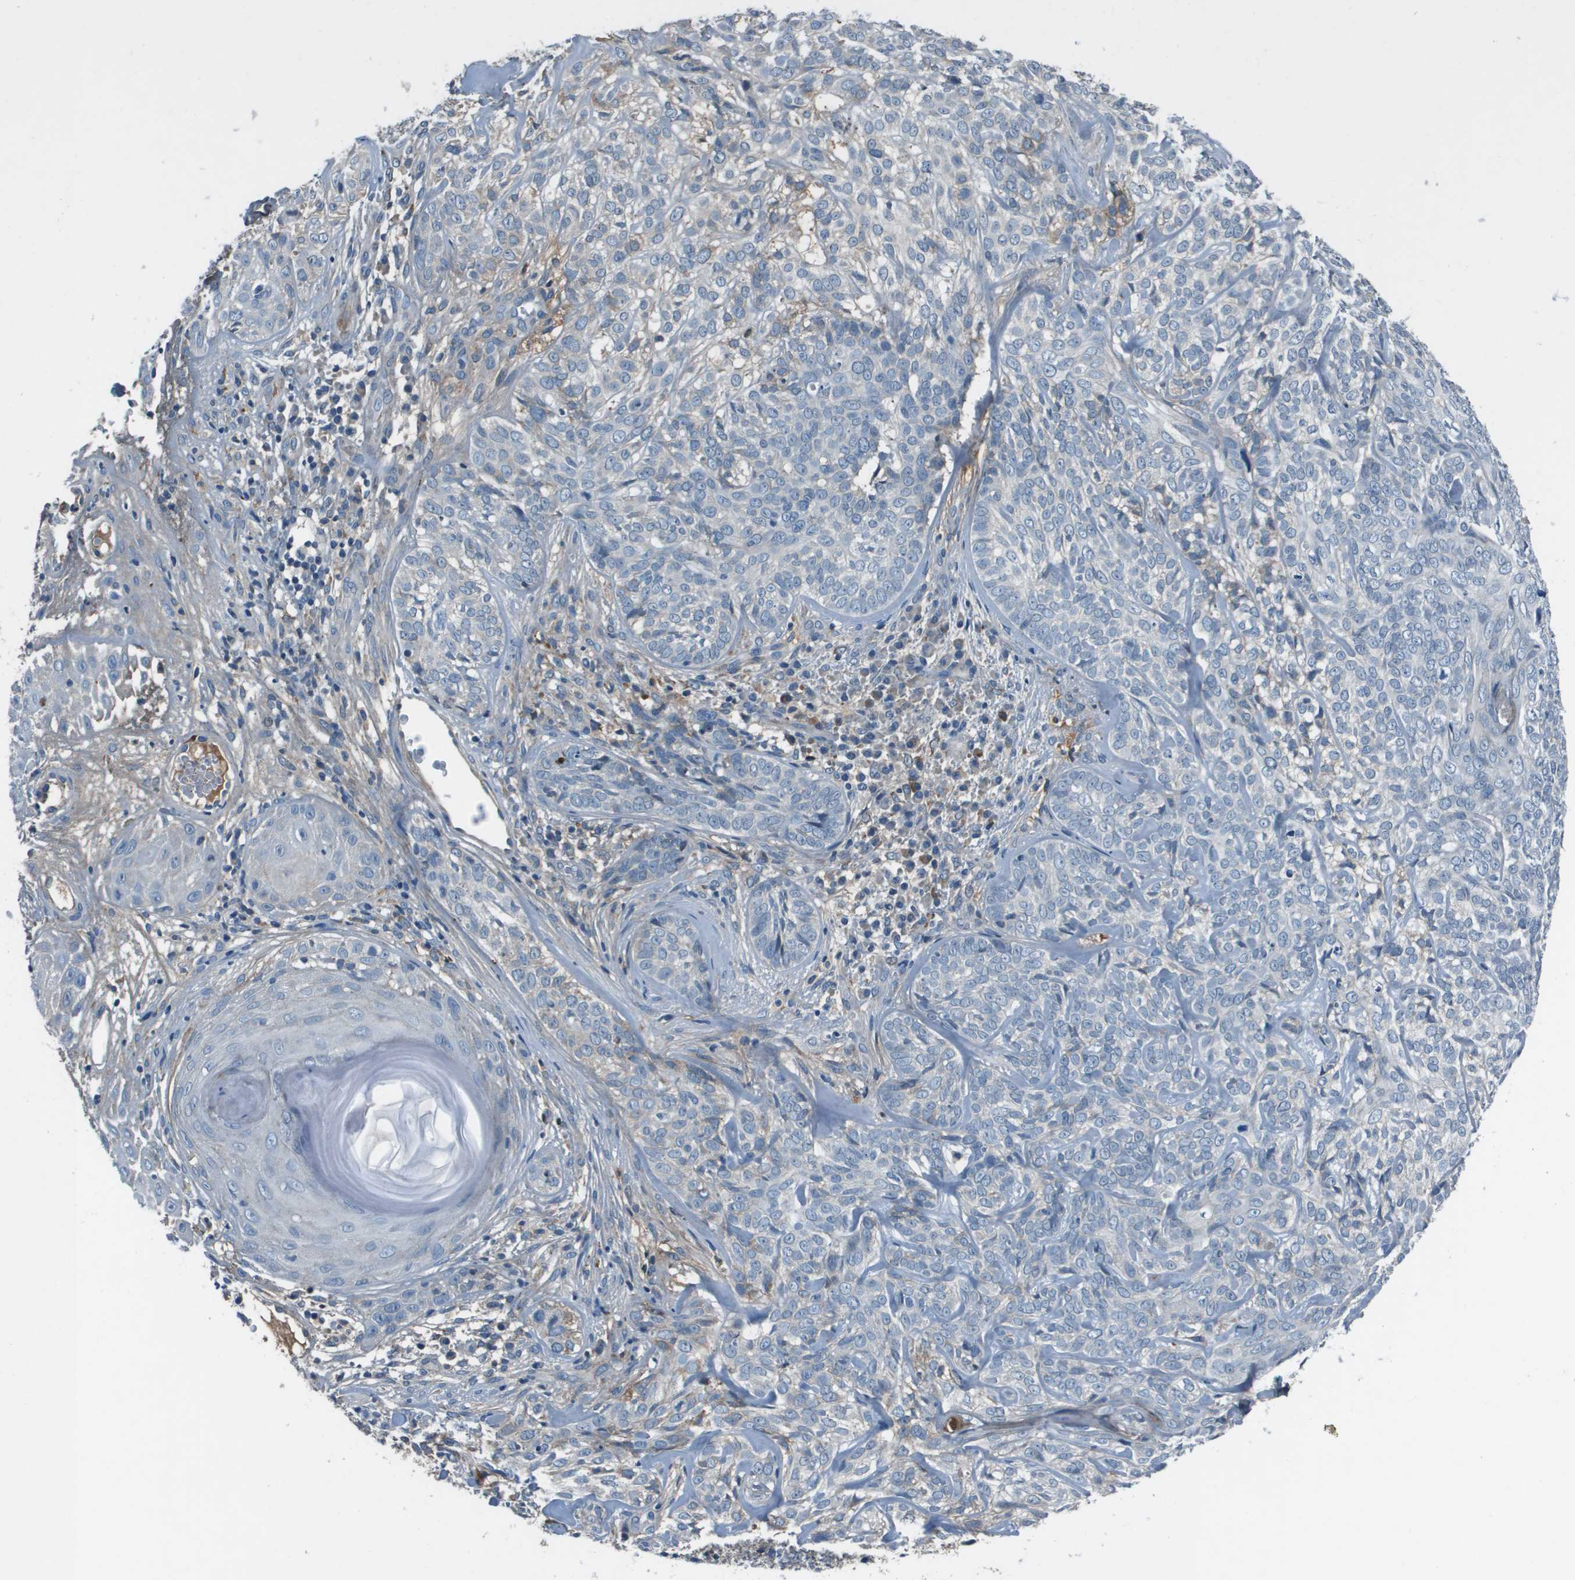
{"staining": {"intensity": "negative", "quantity": "none", "location": "none"}, "tissue": "skin cancer", "cell_type": "Tumor cells", "image_type": "cancer", "snomed": [{"axis": "morphology", "description": "Basal cell carcinoma"}, {"axis": "topography", "description": "Skin"}], "caption": "Immunohistochemistry histopathology image of skin cancer (basal cell carcinoma) stained for a protein (brown), which displays no positivity in tumor cells.", "gene": "PCOLCE", "patient": {"sex": "male", "age": 72}}